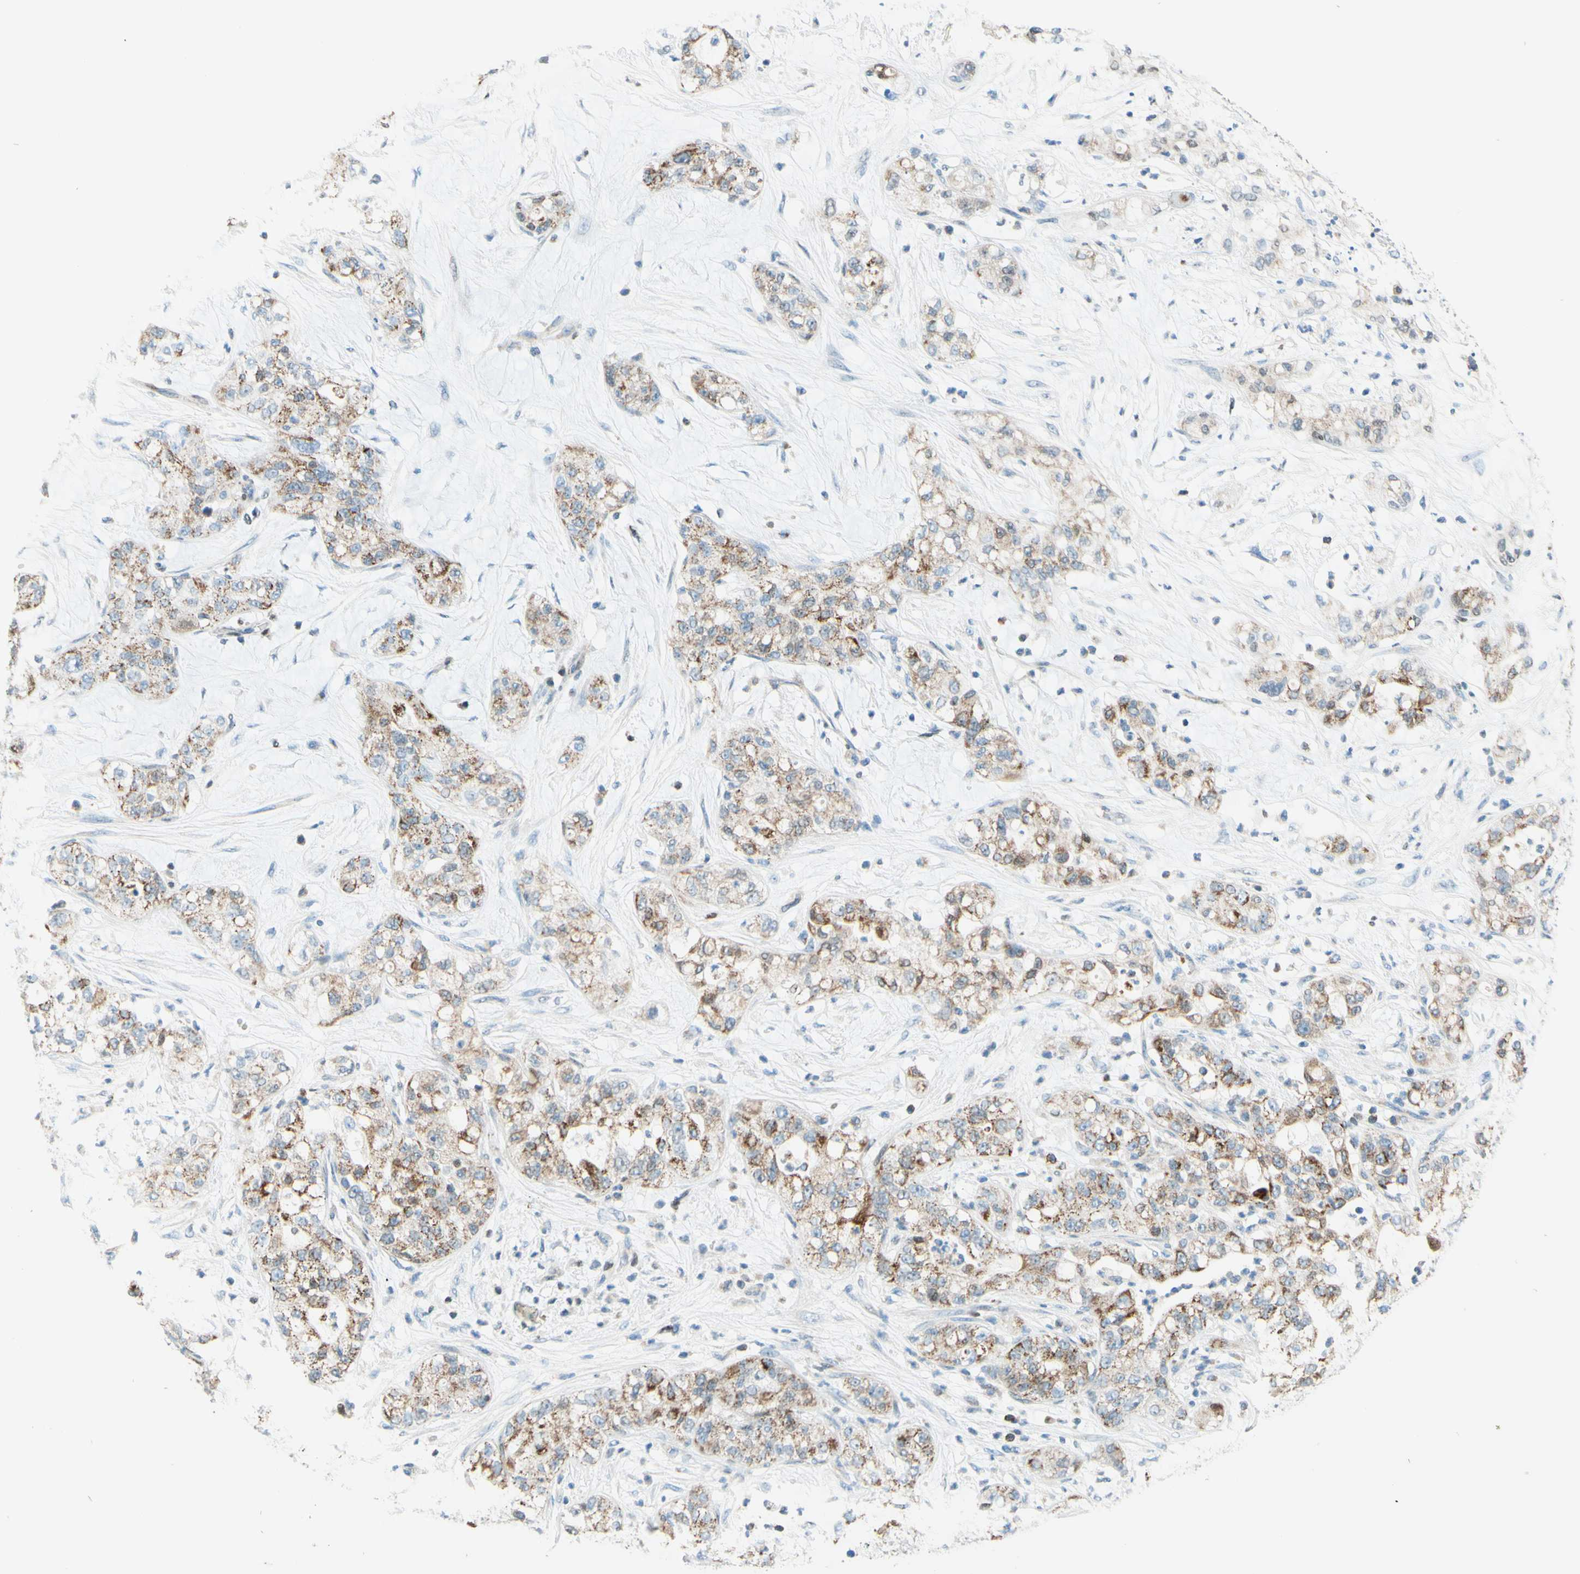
{"staining": {"intensity": "weak", "quantity": ">75%", "location": "cytoplasmic/membranous"}, "tissue": "pancreatic cancer", "cell_type": "Tumor cells", "image_type": "cancer", "snomed": [{"axis": "morphology", "description": "Adenocarcinoma, NOS"}, {"axis": "topography", "description": "Pancreas"}], "caption": "Immunohistochemistry (IHC) (DAB) staining of pancreatic cancer (adenocarcinoma) displays weak cytoplasmic/membranous protein positivity in about >75% of tumor cells. The protein of interest is stained brown, and the nuclei are stained in blue (DAB (3,3'-diaminobenzidine) IHC with brightfield microscopy, high magnification).", "gene": "CBX7", "patient": {"sex": "female", "age": 78}}